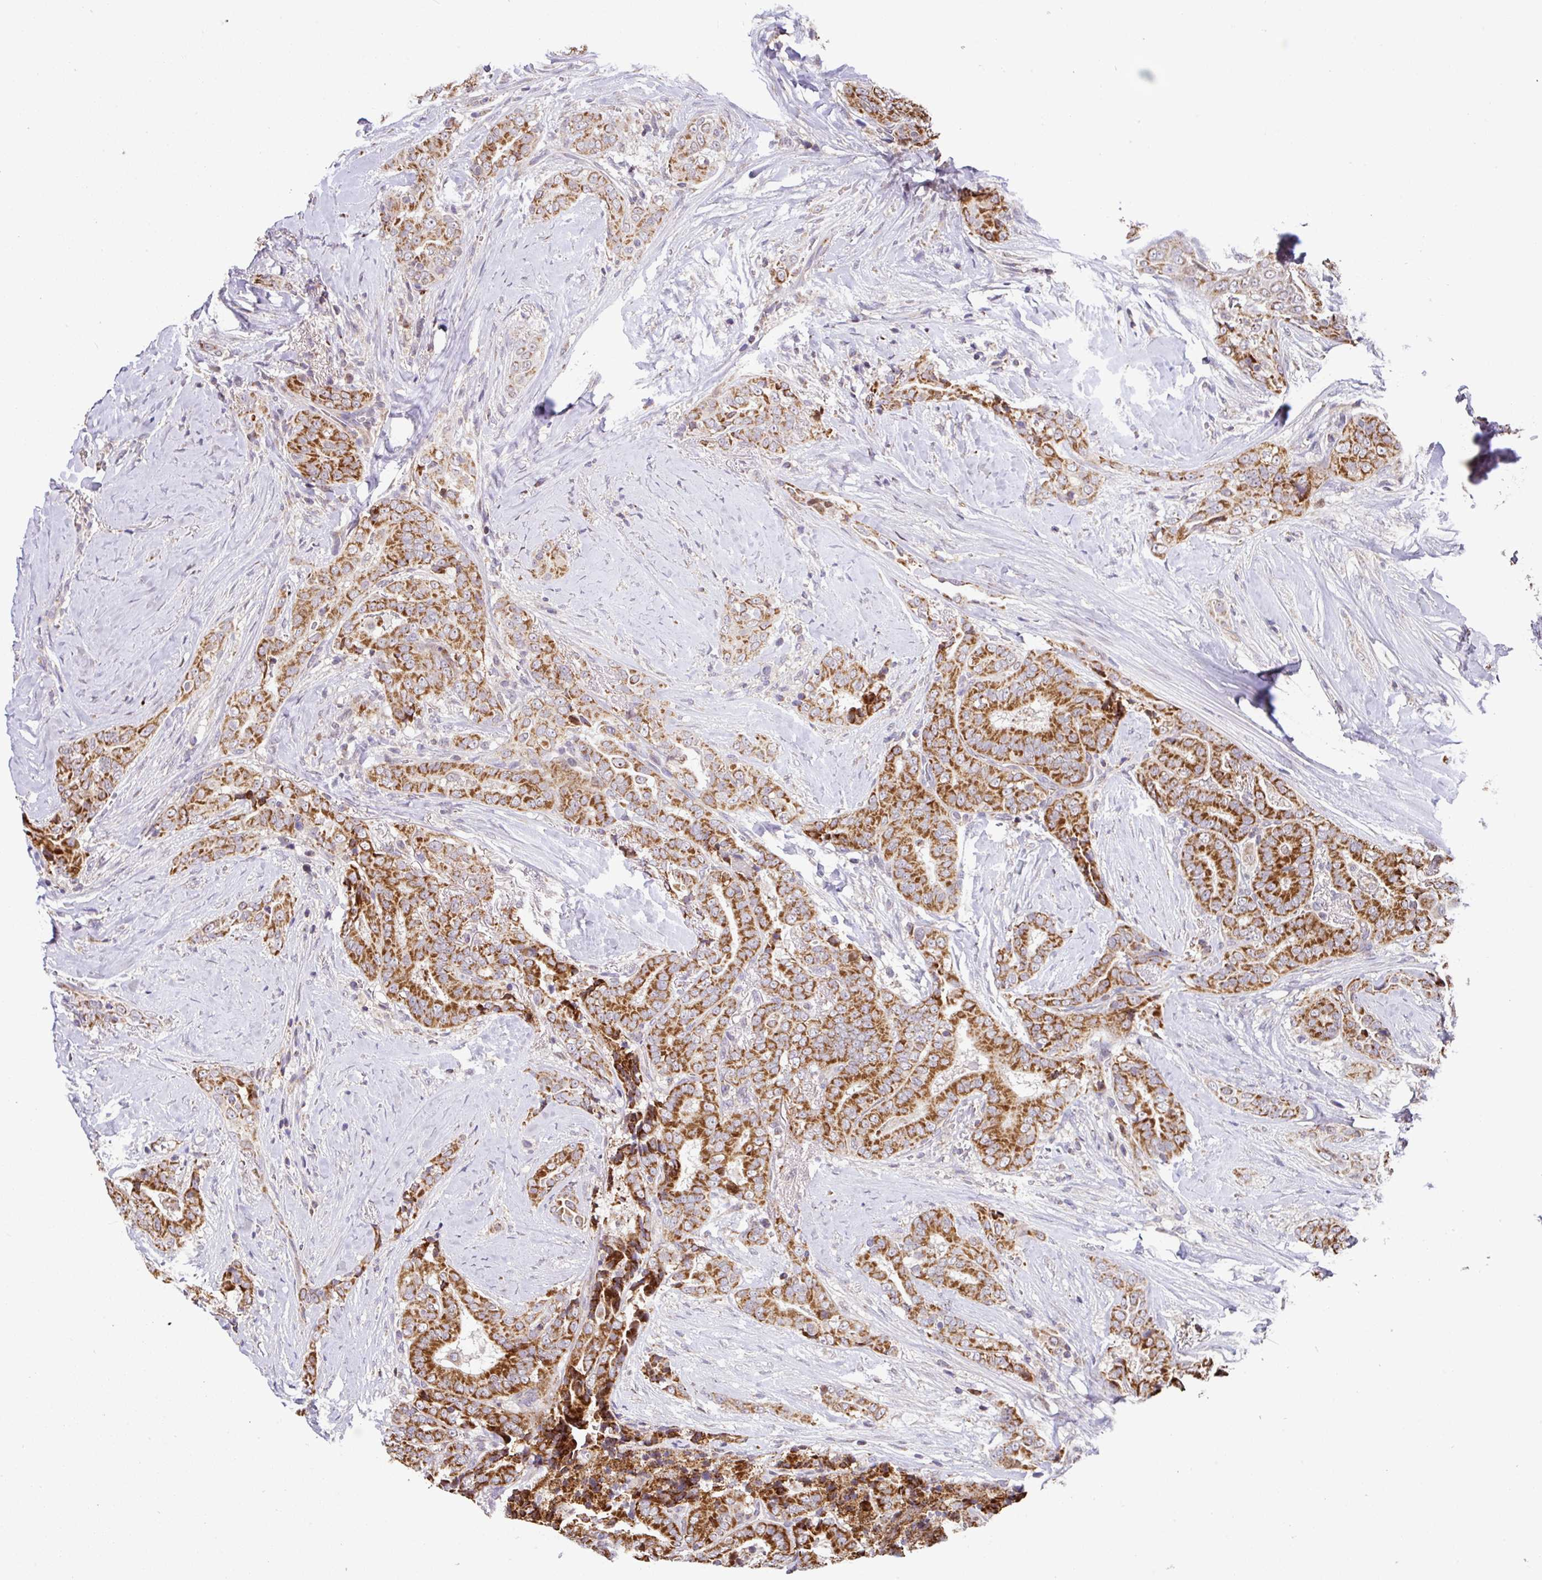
{"staining": {"intensity": "strong", "quantity": ">75%", "location": "cytoplasmic/membranous"}, "tissue": "thyroid cancer", "cell_type": "Tumor cells", "image_type": "cancer", "snomed": [{"axis": "morphology", "description": "Papillary adenocarcinoma, NOS"}, {"axis": "topography", "description": "Thyroid gland"}], "caption": "The photomicrograph reveals immunohistochemical staining of thyroid cancer (papillary adenocarcinoma). There is strong cytoplasmic/membranous staining is present in approximately >75% of tumor cells. Using DAB (brown) and hematoxylin (blue) stains, captured at high magnification using brightfield microscopy.", "gene": "SARS2", "patient": {"sex": "male", "age": 61}}